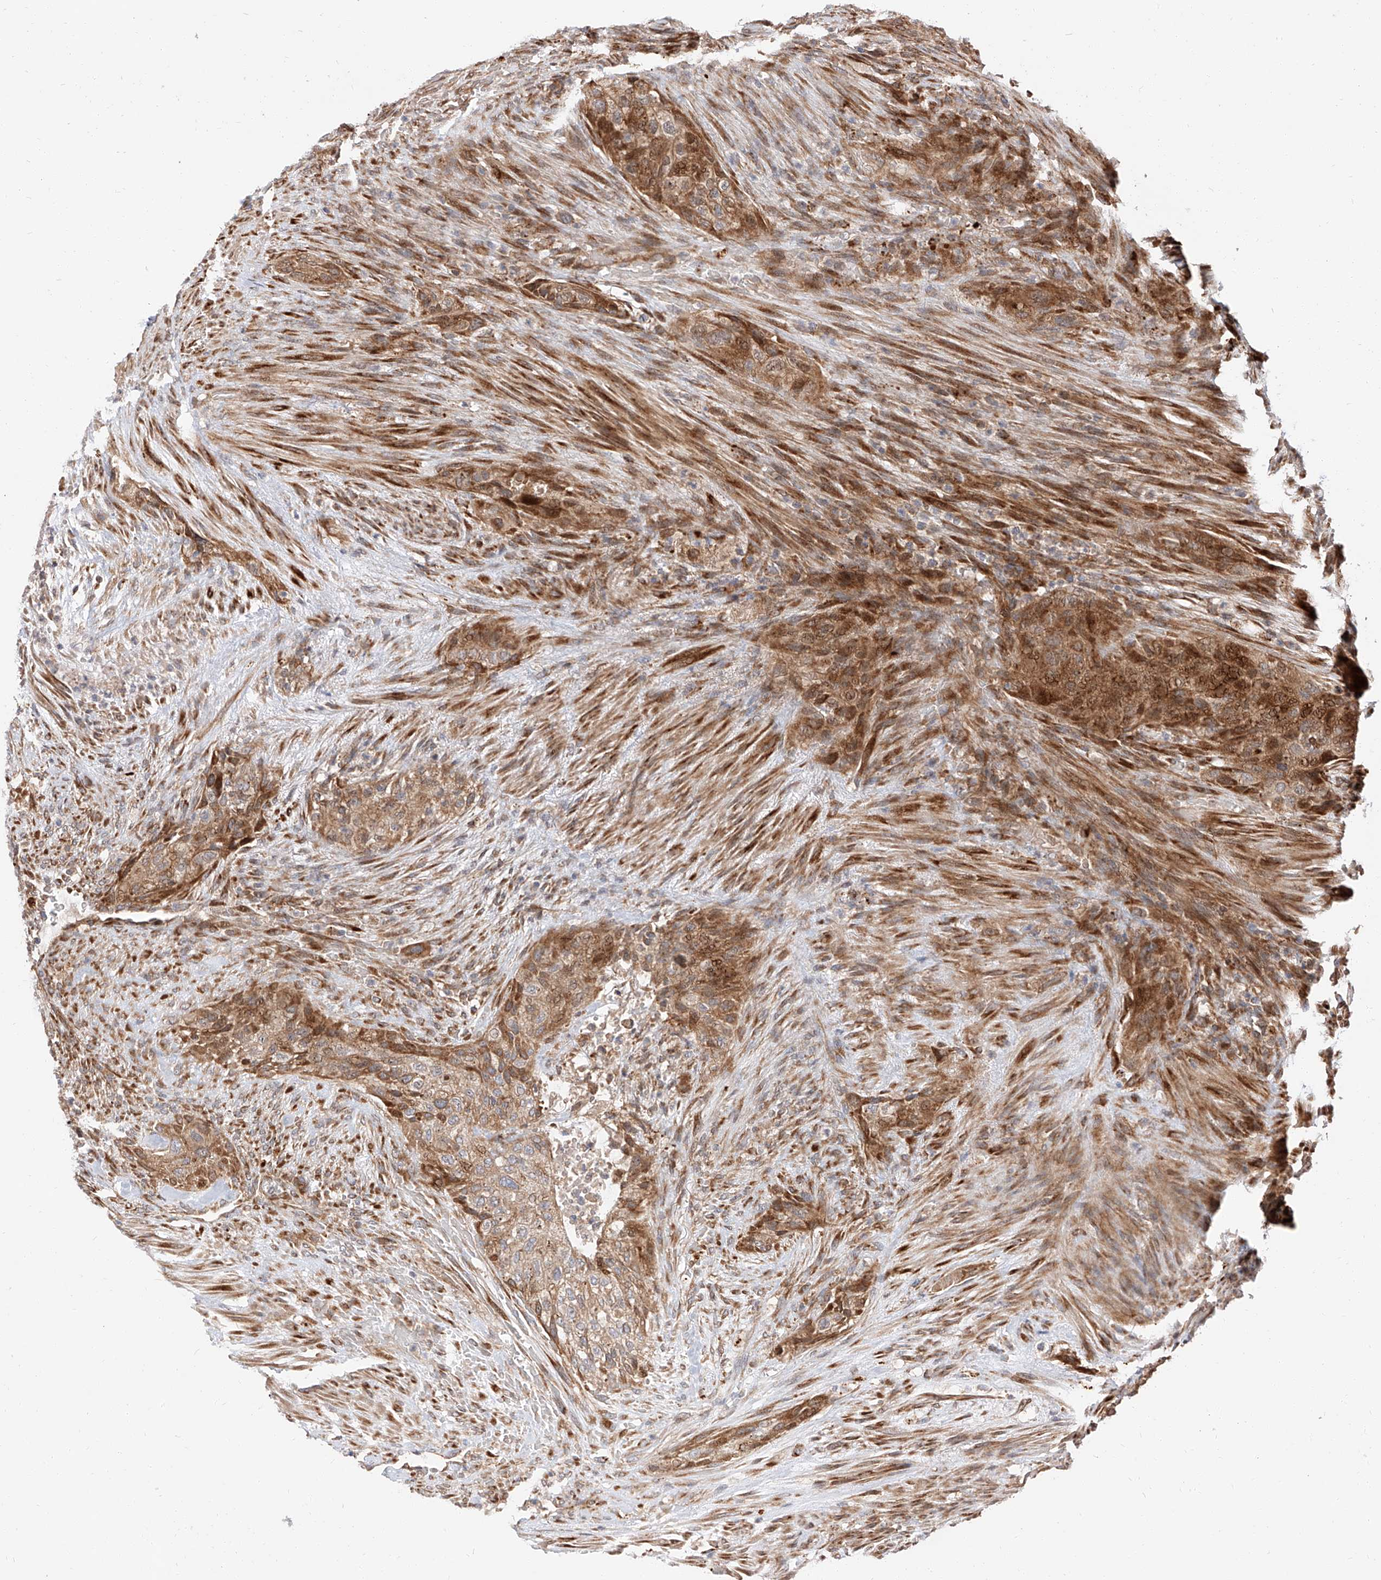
{"staining": {"intensity": "moderate", "quantity": ">75%", "location": "cytoplasmic/membranous"}, "tissue": "urothelial cancer", "cell_type": "Tumor cells", "image_type": "cancer", "snomed": [{"axis": "morphology", "description": "Urothelial carcinoma, High grade"}, {"axis": "topography", "description": "Urinary bladder"}], "caption": "Protein staining shows moderate cytoplasmic/membranous staining in about >75% of tumor cells in urothelial cancer.", "gene": "DIRAS3", "patient": {"sex": "male", "age": 35}}